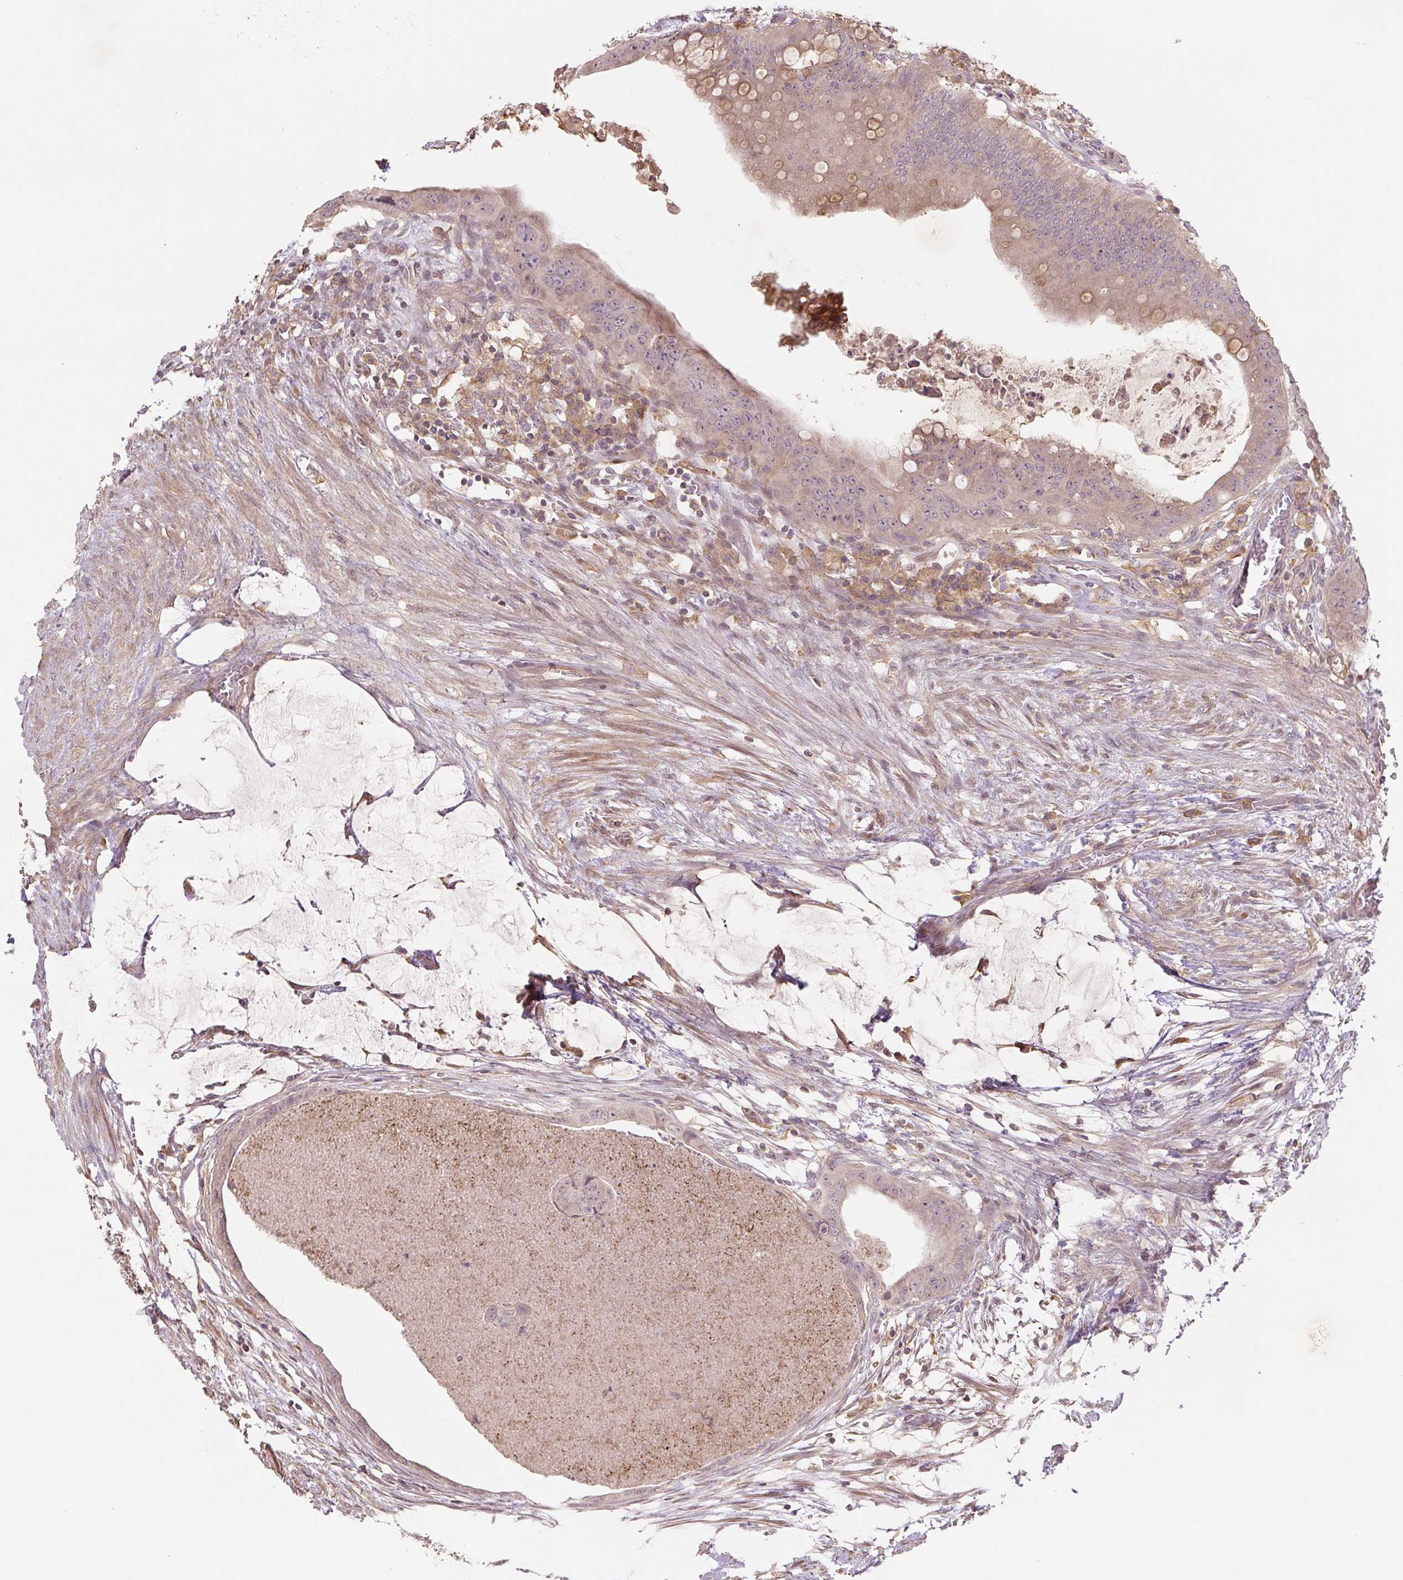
{"staining": {"intensity": "weak", "quantity": "<25%", "location": "cytoplasmic/membranous"}, "tissue": "colorectal cancer", "cell_type": "Tumor cells", "image_type": "cancer", "snomed": [{"axis": "morphology", "description": "Adenocarcinoma, NOS"}, {"axis": "topography", "description": "Rectum"}], "caption": "Tumor cells are negative for protein expression in human colorectal cancer (adenocarcinoma). The staining is performed using DAB brown chromogen with nuclei counter-stained in using hematoxylin.", "gene": "C2orf73", "patient": {"sex": "male", "age": 78}}